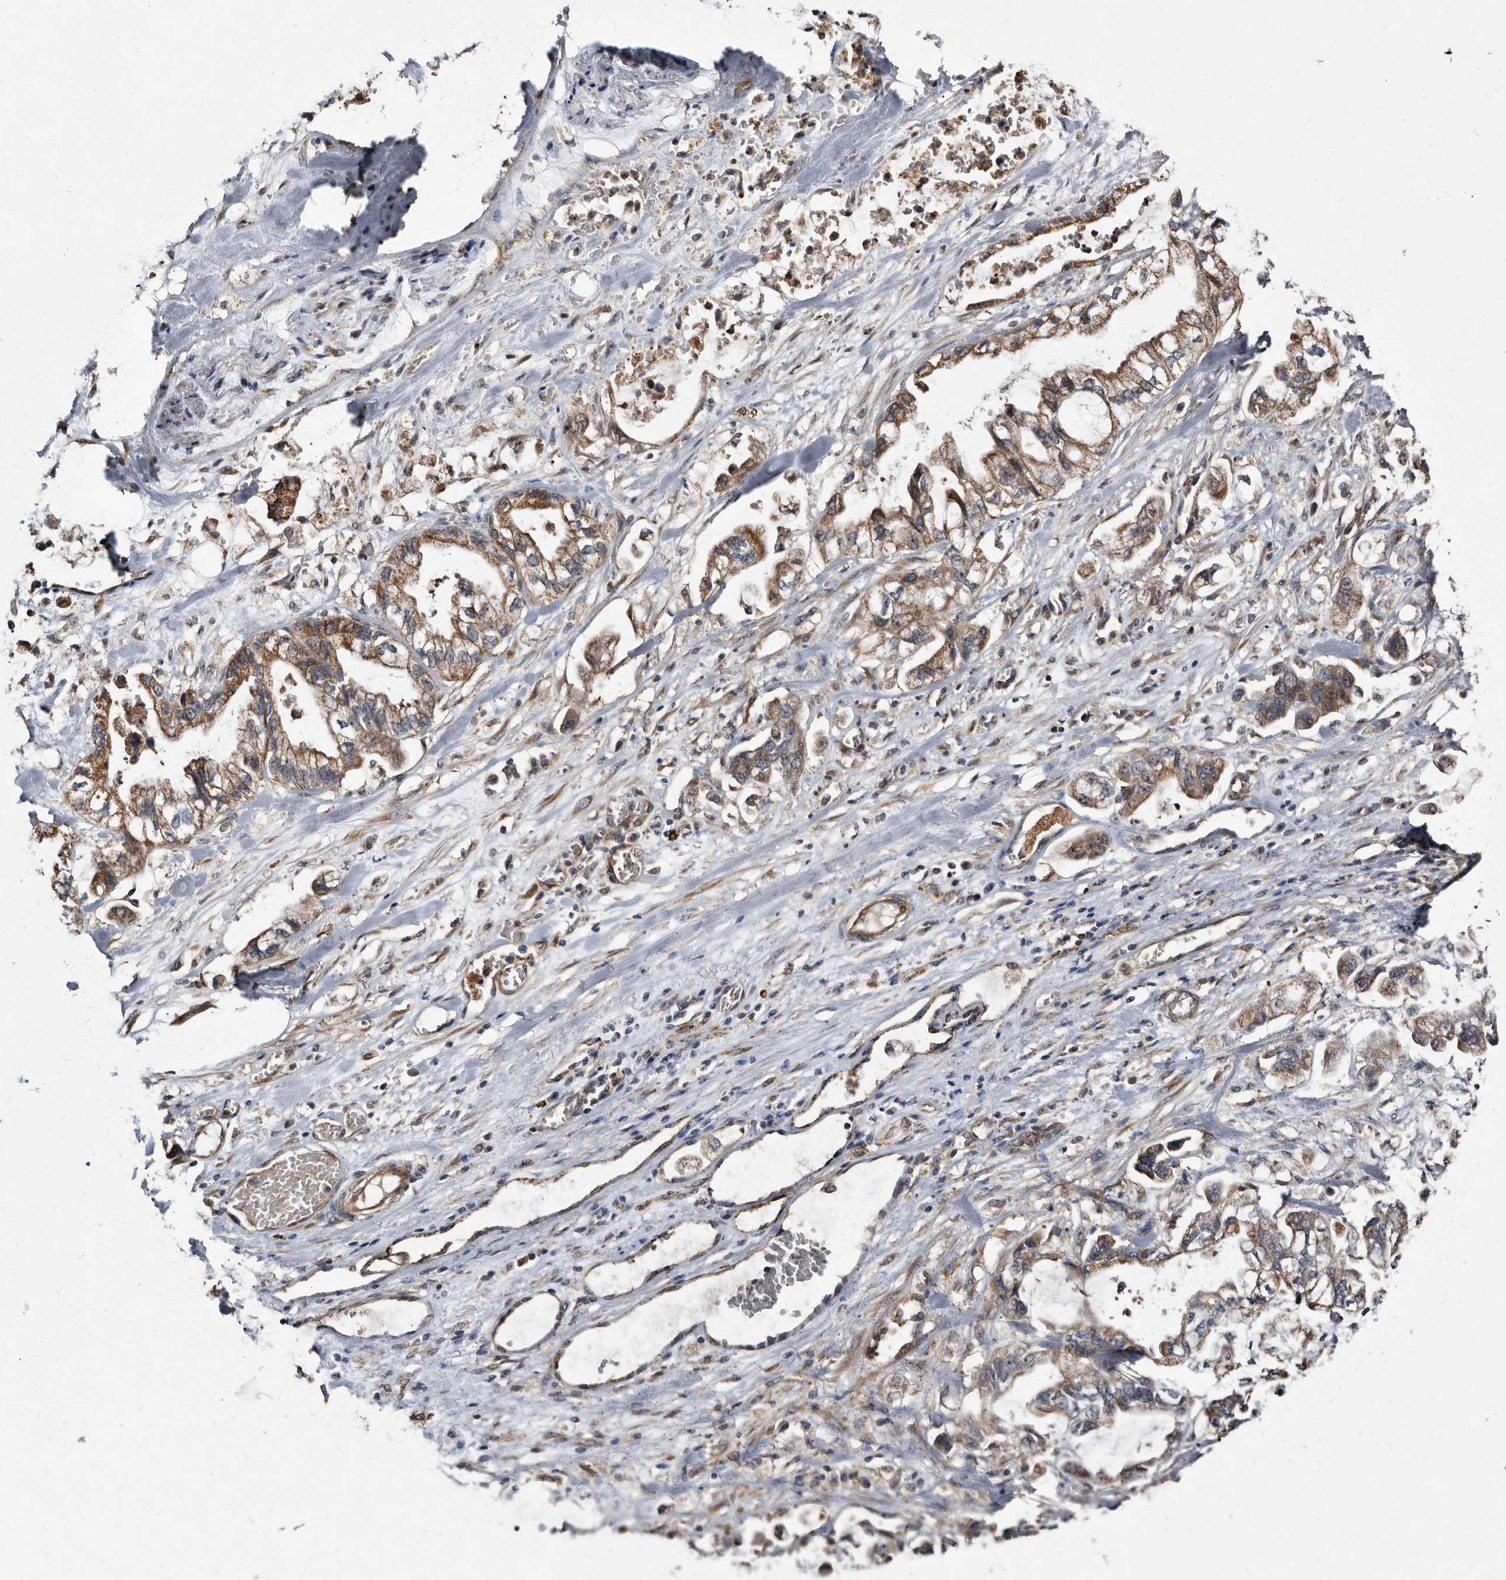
{"staining": {"intensity": "moderate", "quantity": ">75%", "location": "cytoplasmic/membranous"}, "tissue": "stomach cancer", "cell_type": "Tumor cells", "image_type": "cancer", "snomed": [{"axis": "morphology", "description": "Normal tissue, NOS"}, {"axis": "morphology", "description": "Adenocarcinoma, NOS"}, {"axis": "topography", "description": "Stomach"}], "caption": "Protein positivity by immunohistochemistry (IHC) demonstrates moderate cytoplasmic/membranous staining in approximately >75% of tumor cells in adenocarcinoma (stomach).", "gene": "CTSA", "patient": {"sex": "male", "age": 62}}